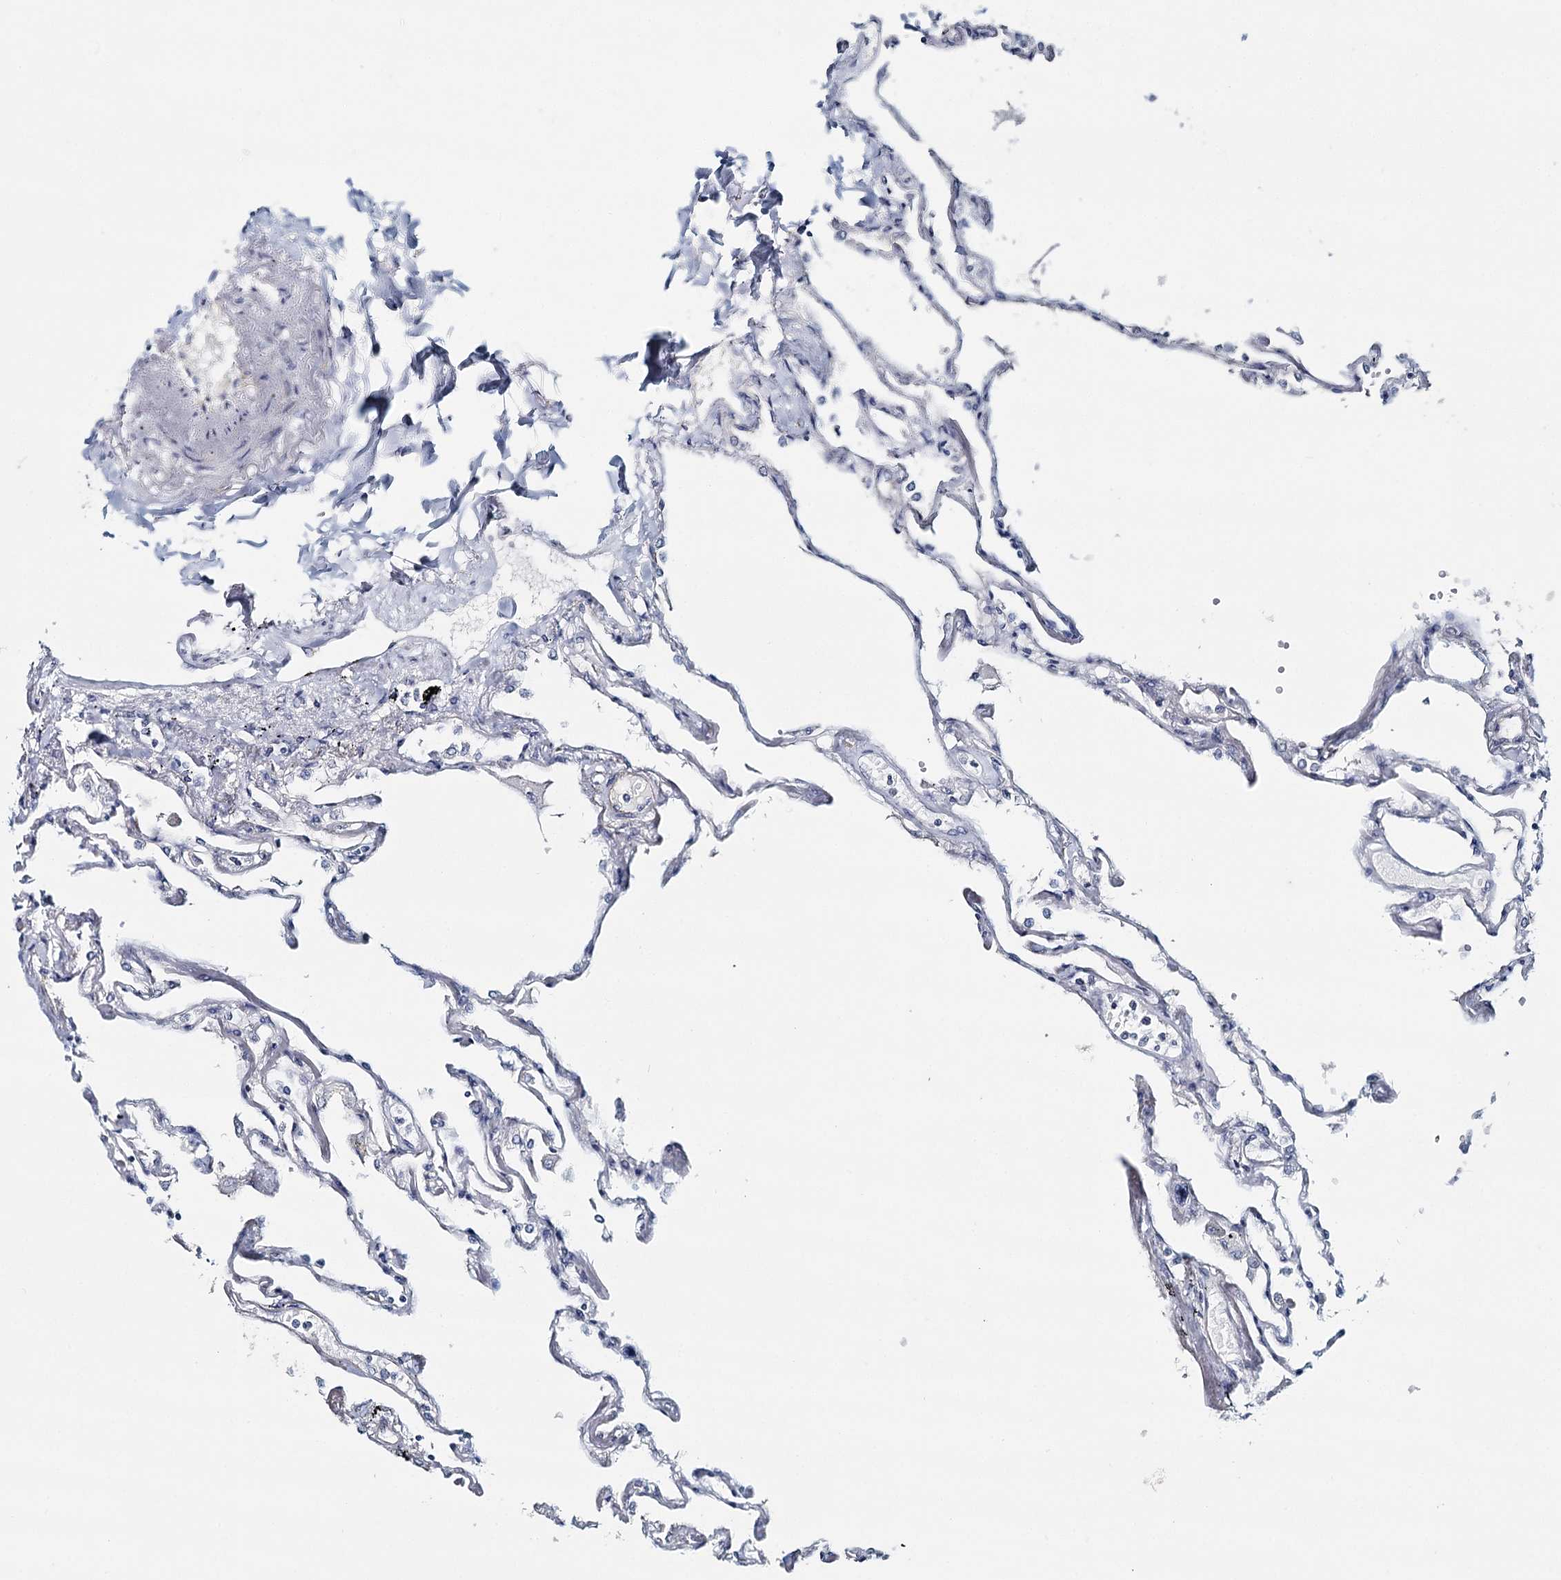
{"staining": {"intensity": "negative", "quantity": "none", "location": "none"}, "tissue": "lung", "cell_type": "Alveolar cells", "image_type": "normal", "snomed": [{"axis": "morphology", "description": "Normal tissue, NOS"}, {"axis": "topography", "description": "Lung"}], "caption": "Immunohistochemical staining of normal human lung reveals no significant staining in alveolar cells.", "gene": "SYNPO", "patient": {"sex": "female", "age": 67}}